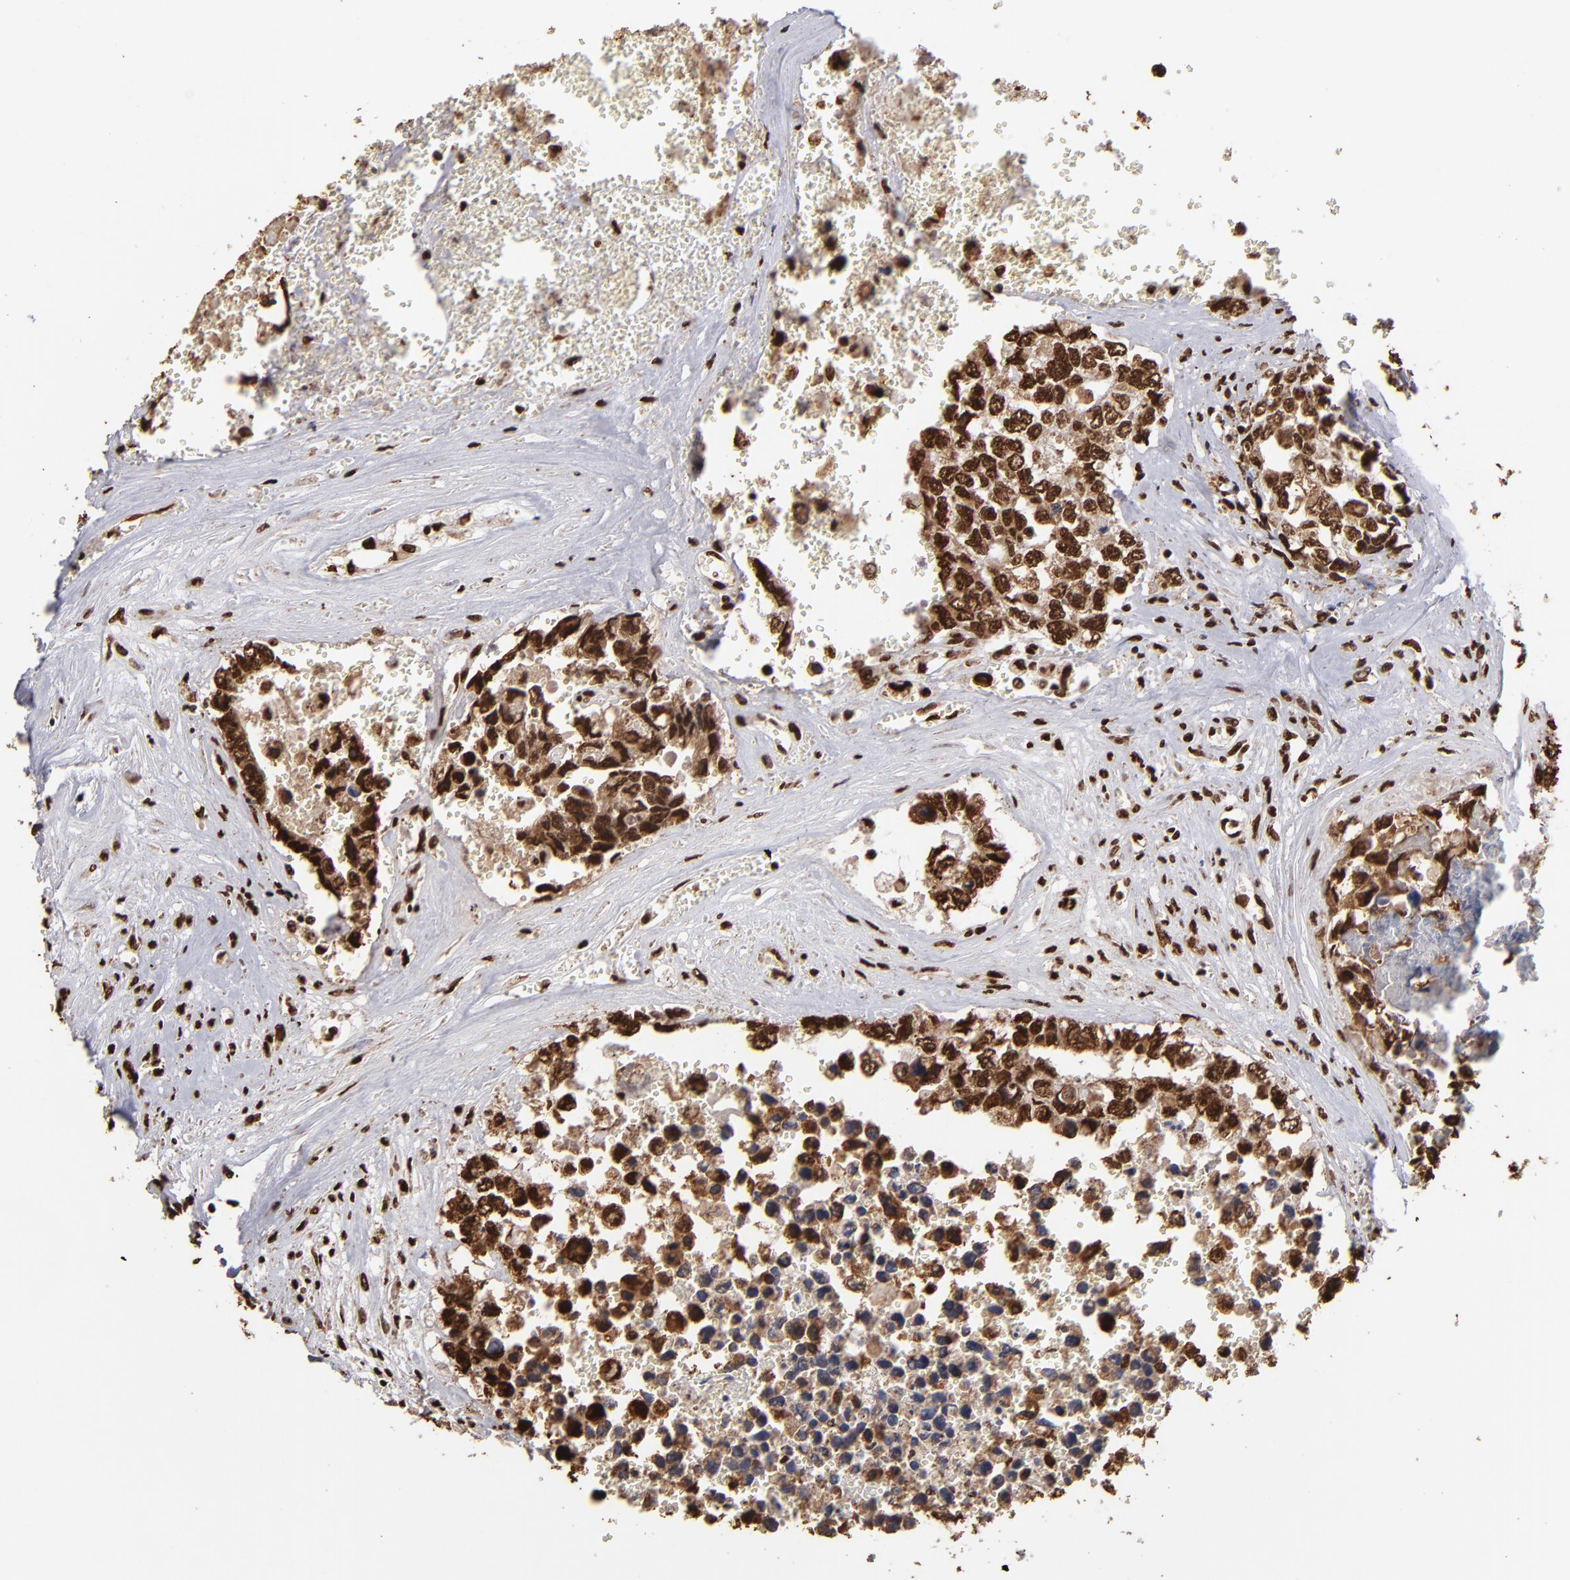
{"staining": {"intensity": "strong", "quantity": ">75%", "location": "cytoplasmic/membranous,nuclear"}, "tissue": "testis cancer", "cell_type": "Tumor cells", "image_type": "cancer", "snomed": [{"axis": "morphology", "description": "Carcinoma, Embryonal, NOS"}, {"axis": "topography", "description": "Testis"}], "caption": "A high amount of strong cytoplasmic/membranous and nuclear staining is present in about >75% of tumor cells in testis cancer (embryonal carcinoma) tissue. (brown staining indicates protein expression, while blue staining denotes nuclei).", "gene": "ILF3", "patient": {"sex": "male", "age": 31}}